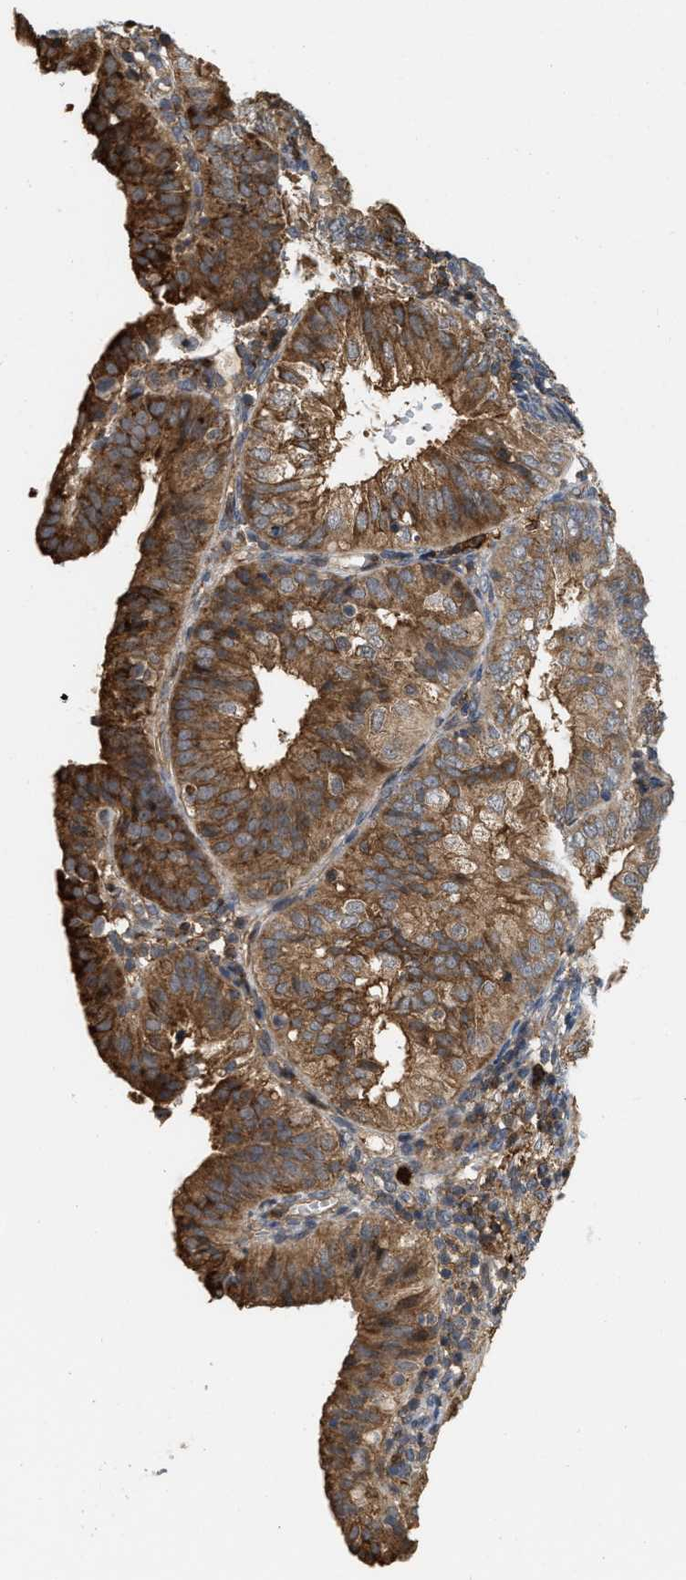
{"staining": {"intensity": "moderate", "quantity": ">75%", "location": "cytoplasmic/membranous"}, "tissue": "endometrial cancer", "cell_type": "Tumor cells", "image_type": "cancer", "snomed": [{"axis": "morphology", "description": "Adenocarcinoma, NOS"}, {"axis": "topography", "description": "Endometrium"}], "caption": "Immunohistochemical staining of human endometrial cancer demonstrates medium levels of moderate cytoplasmic/membranous protein expression in about >75% of tumor cells.", "gene": "IQCE", "patient": {"sex": "female", "age": 58}}